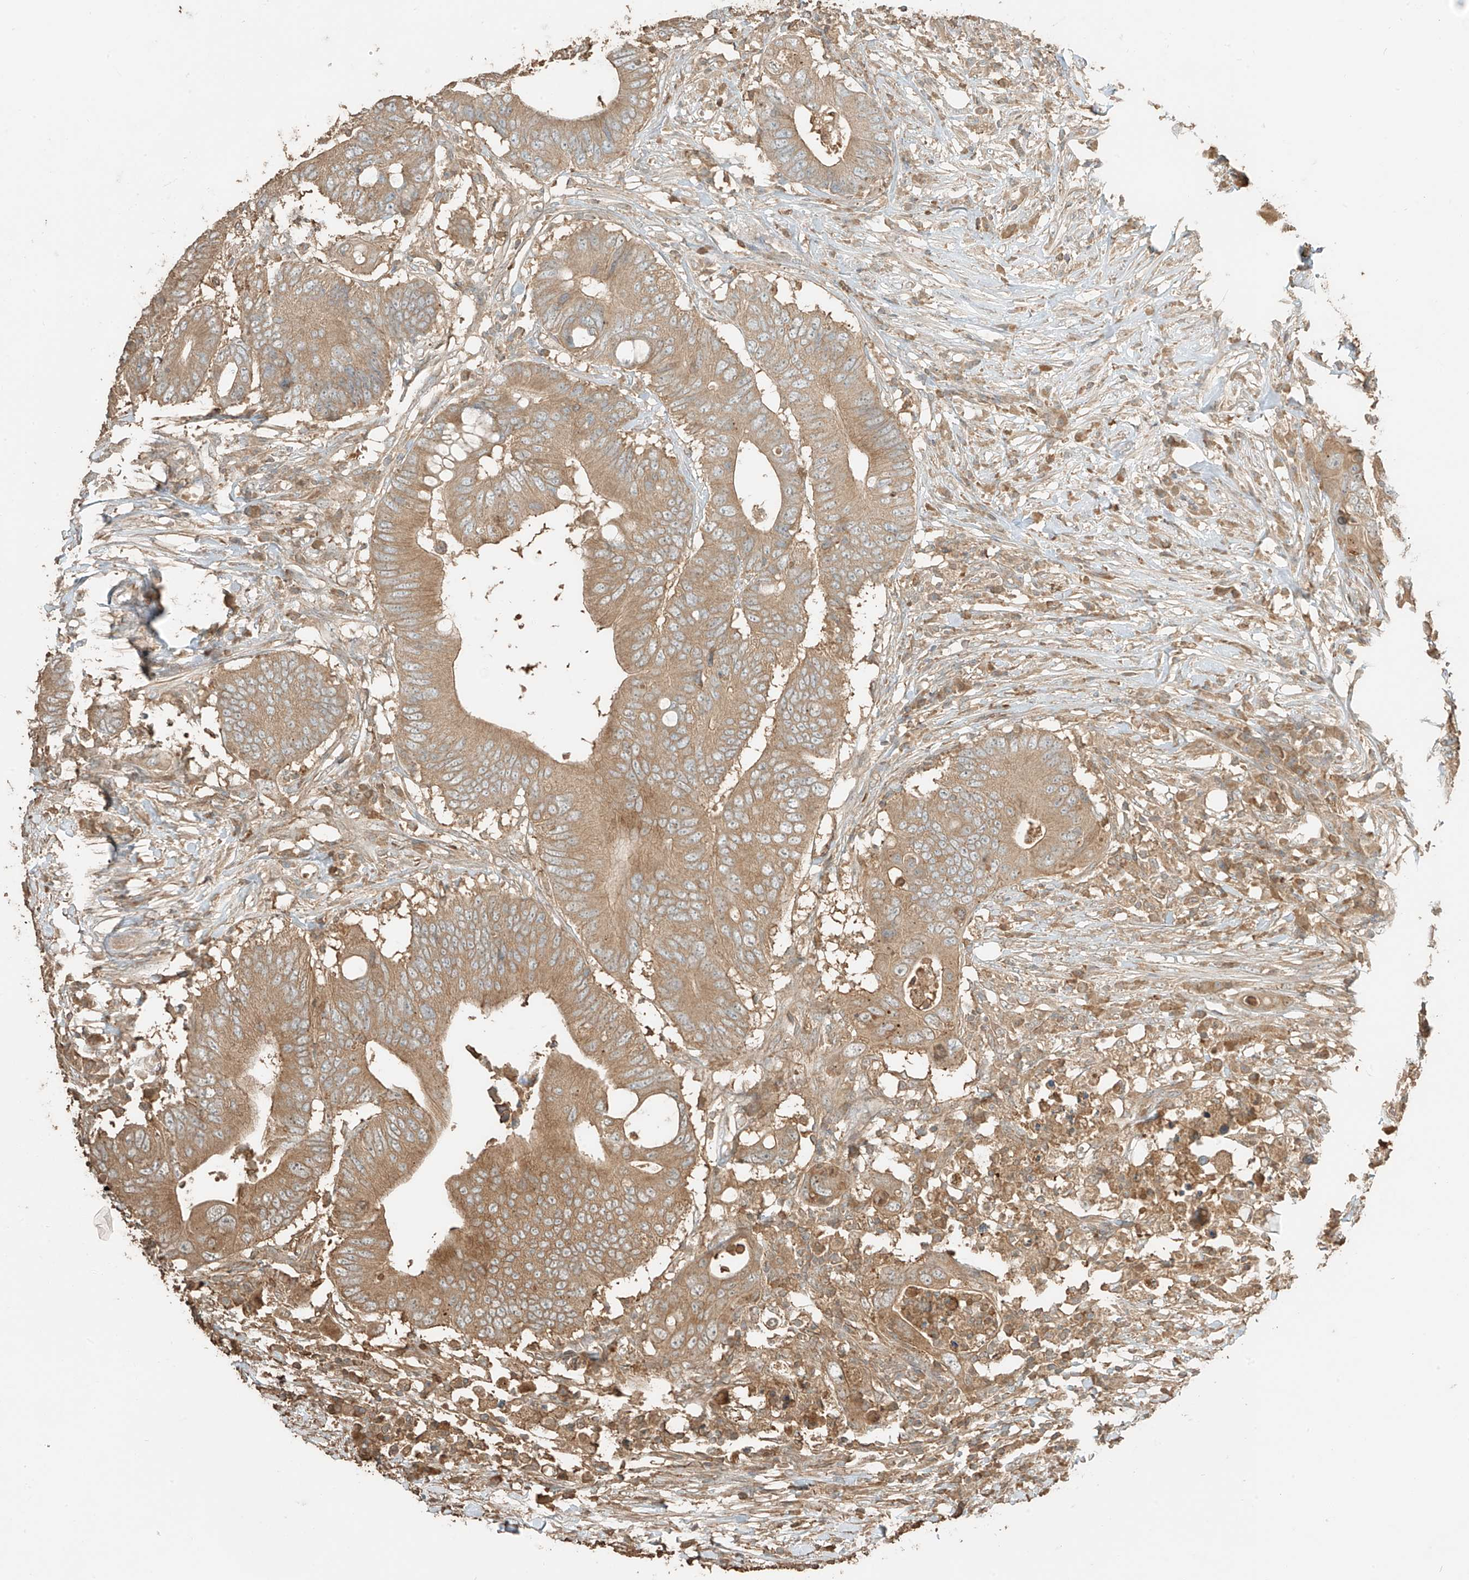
{"staining": {"intensity": "moderate", "quantity": ">75%", "location": "cytoplasmic/membranous"}, "tissue": "colorectal cancer", "cell_type": "Tumor cells", "image_type": "cancer", "snomed": [{"axis": "morphology", "description": "Adenocarcinoma, NOS"}, {"axis": "topography", "description": "Colon"}], "caption": "Immunohistochemical staining of human colorectal cancer demonstrates medium levels of moderate cytoplasmic/membranous expression in about >75% of tumor cells. Immunohistochemistry stains the protein of interest in brown and the nuclei are stained blue.", "gene": "RFTN2", "patient": {"sex": "male", "age": 71}}